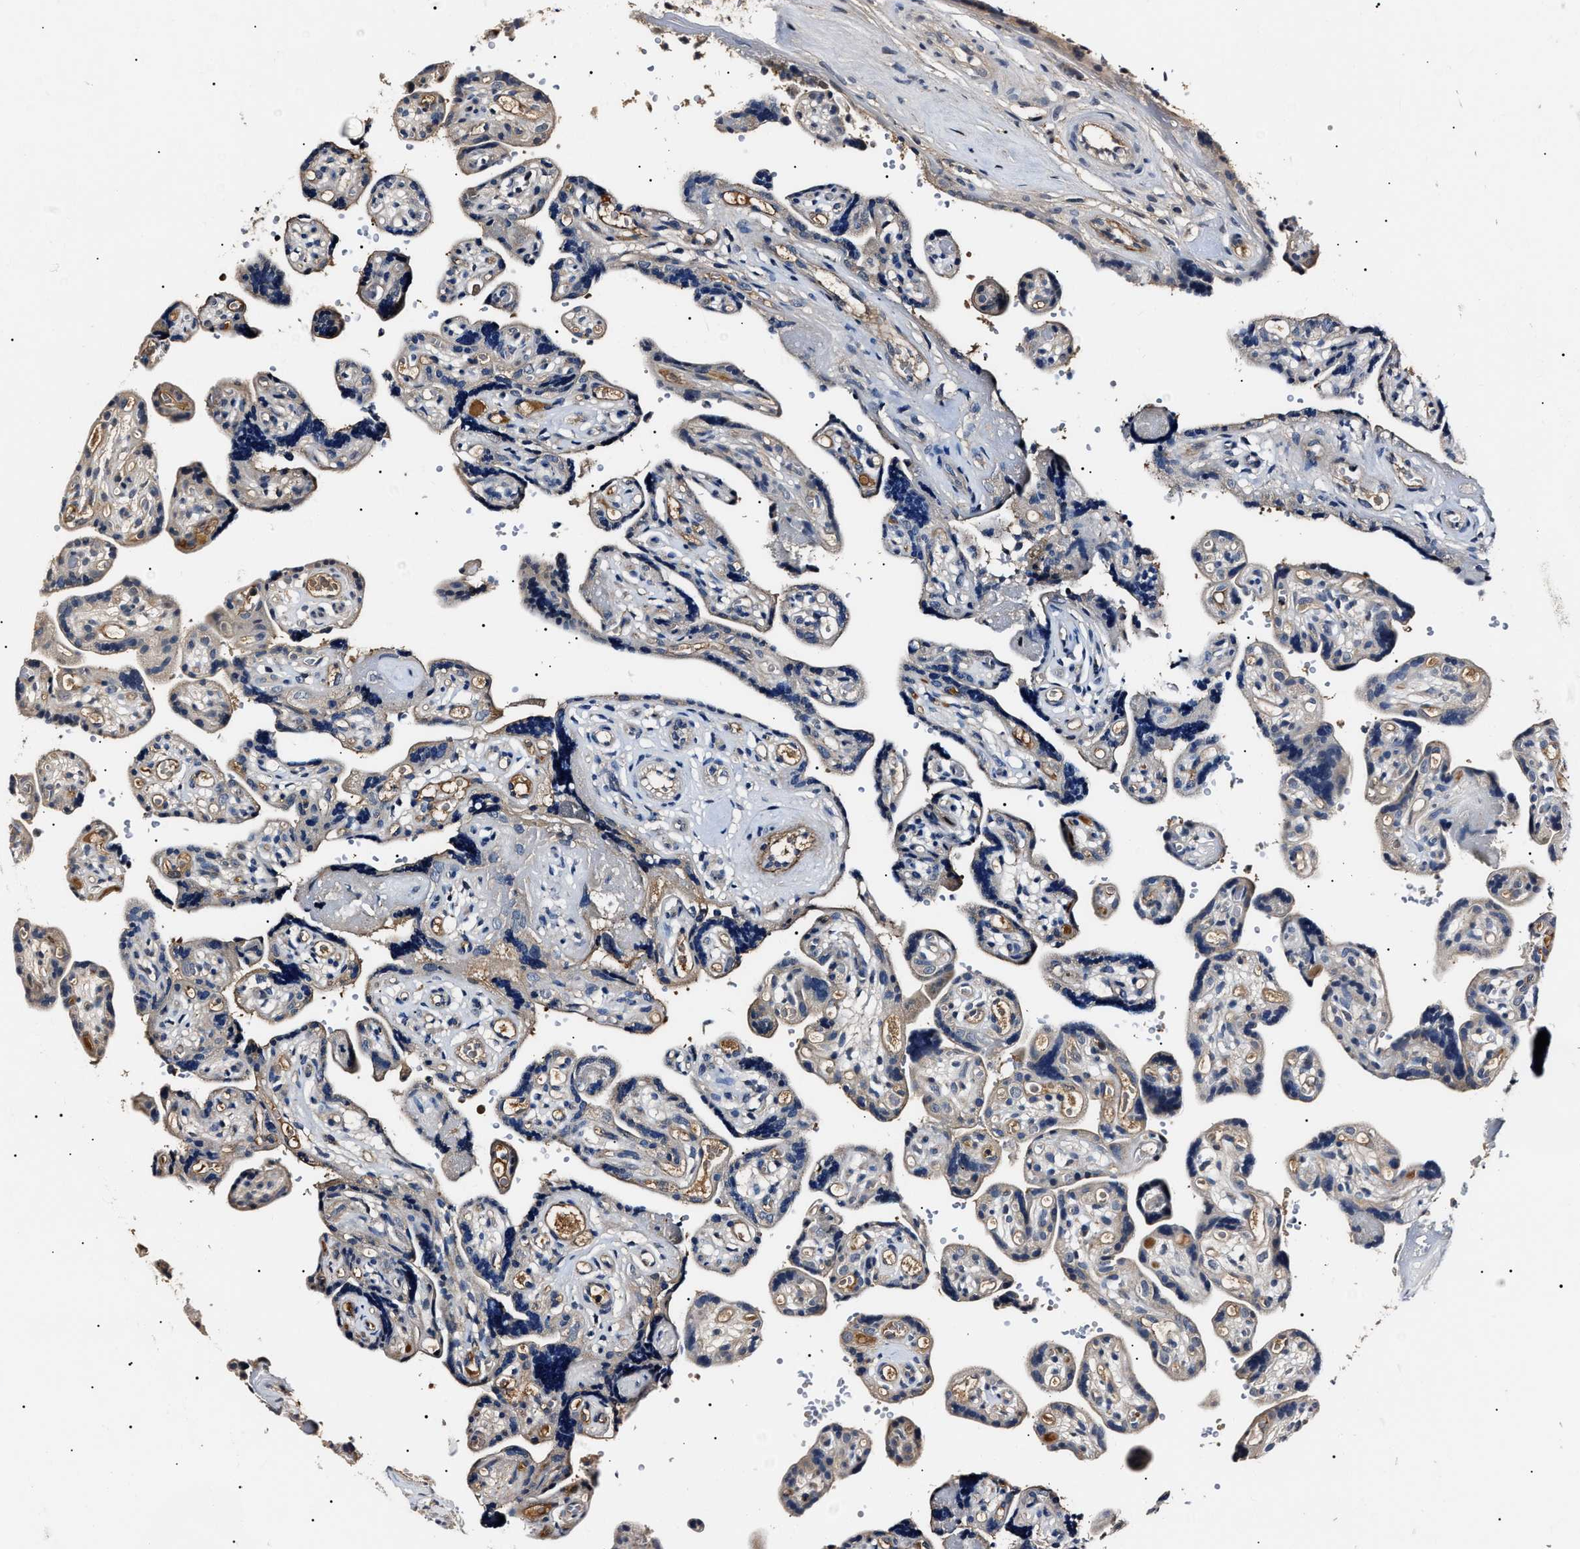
{"staining": {"intensity": "weak", "quantity": "25%-75%", "location": "cytoplasmic/membranous"}, "tissue": "placenta", "cell_type": "Decidual cells", "image_type": "normal", "snomed": [{"axis": "morphology", "description": "Normal tissue, NOS"}, {"axis": "topography", "description": "Placenta"}], "caption": "A histopathology image of placenta stained for a protein exhibits weak cytoplasmic/membranous brown staining in decidual cells.", "gene": "IFT81", "patient": {"sex": "female", "age": 30}}